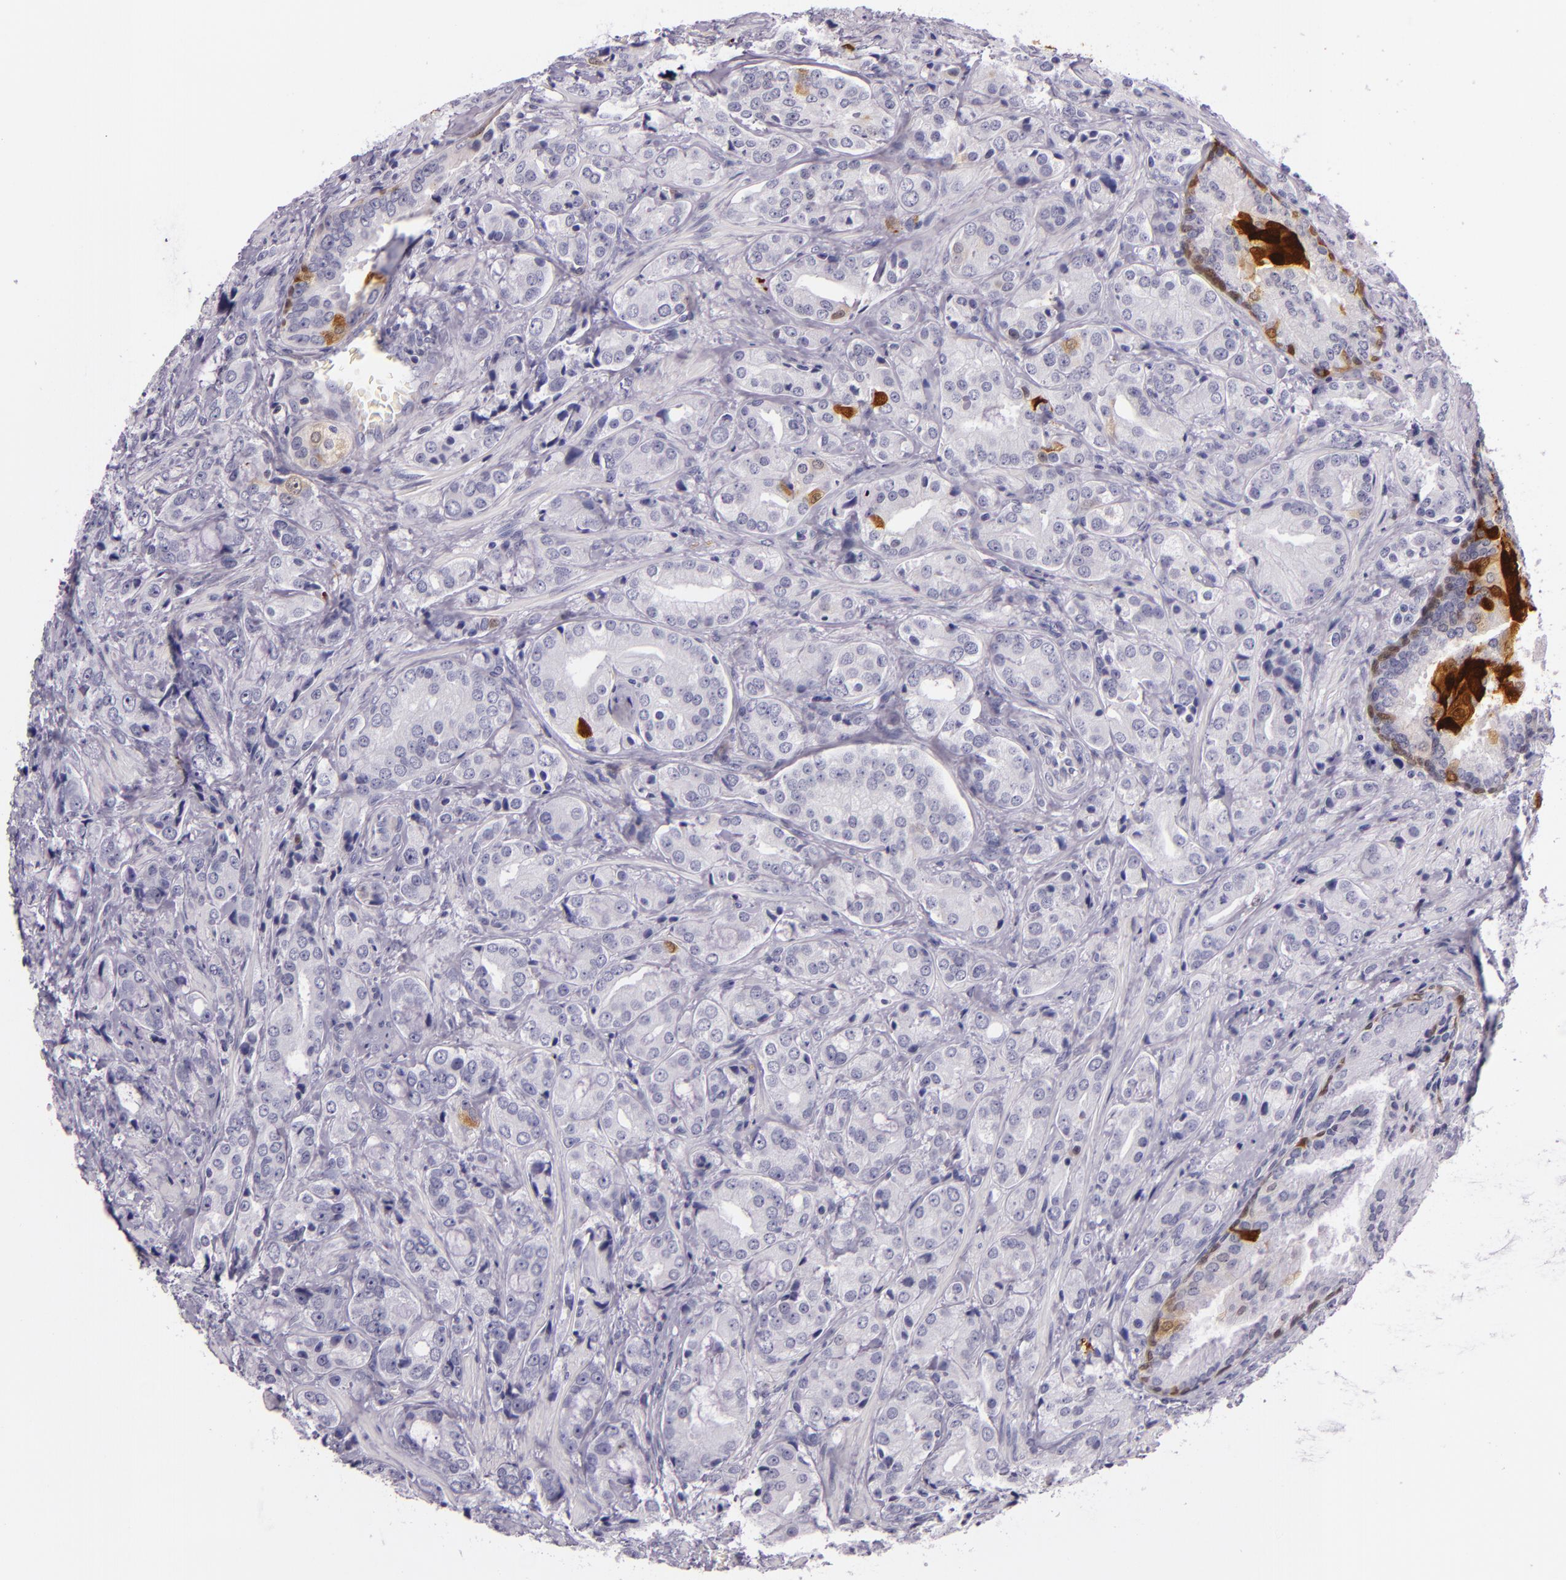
{"staining": {"intensity": "strong", "quantity": "<25%", "location": "nuclear"}, "tissue": "prostate cancer", "cell_type": "Tumor cells", "image_type": "cancer", "snomed": [{"axis": "morphology", "description": "Adenocarcinoma, Medium grade"}, {"axis": "topography", "description": "Prostate"}], "caption": "This histopathology image displays immunohistochemistry staining of prostate cancer (adenocarcinoma (medium-grade)), with medium strong nuclear expression in about <25% of tumor cells.", "gene": "MT1A", "patient": {"sex": "male", "age": 70}}